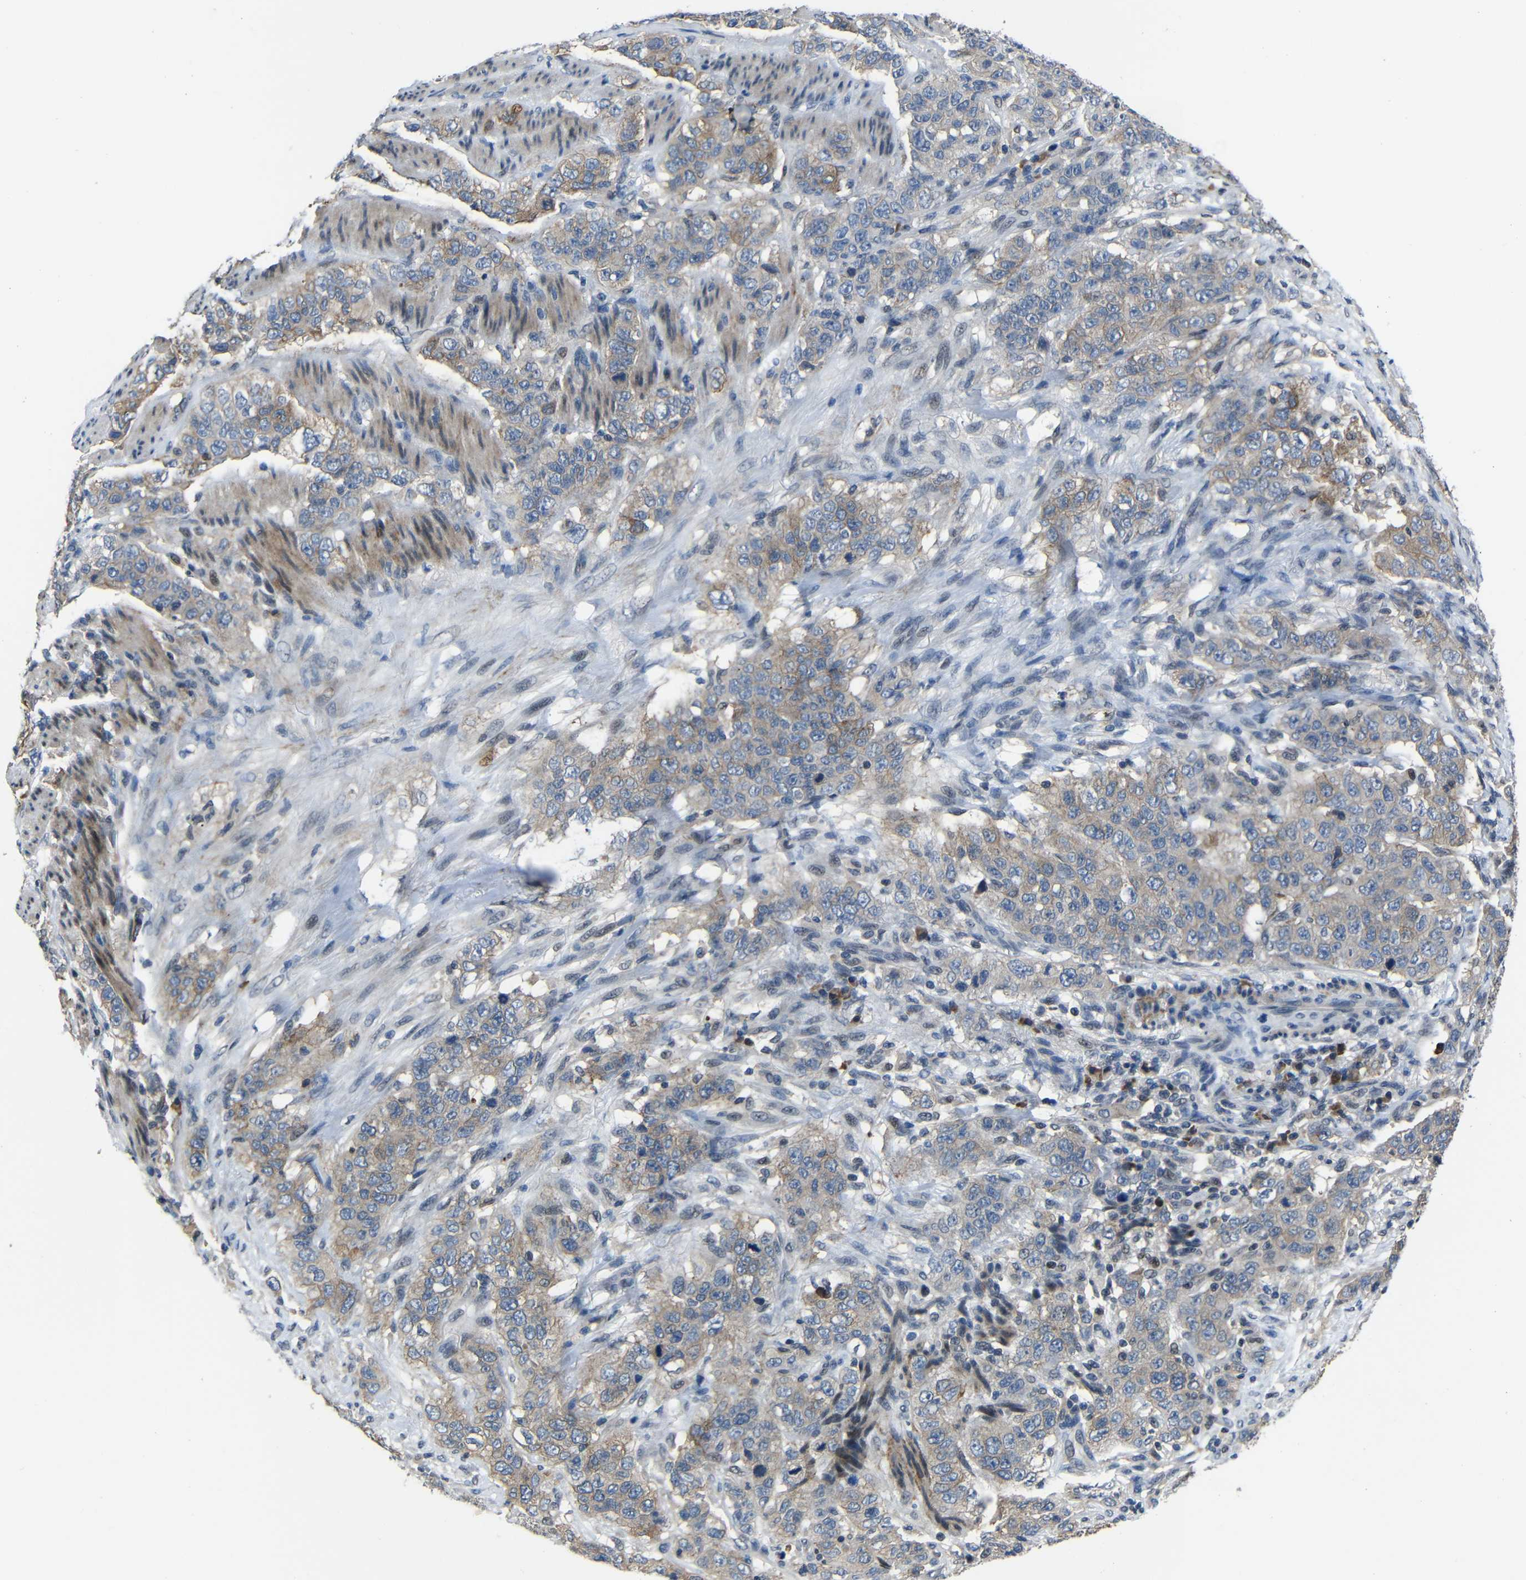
{"staining": {"intensity": "weak", "quantity": ">75%", "location": "cytoplasmic/membranous"}, "tissue": "stomach cancer", "cell_type": "Tumor cells", "image_type": "cancer", "snomed": [{"axis": "morphology", "description": "Adenocarcinoma, NOS"}, {"axis": "topography", "description": "Stomach"}], "caption": "DAB immunohistochemical staining of human stomach cancer (adenocarcinoma) shows weak cytoplasmic/membranous protein expression in approximately >75% of tumor cells.", "gene": "SEMA4B", "patient": {"sex": "male", "age": 48}}